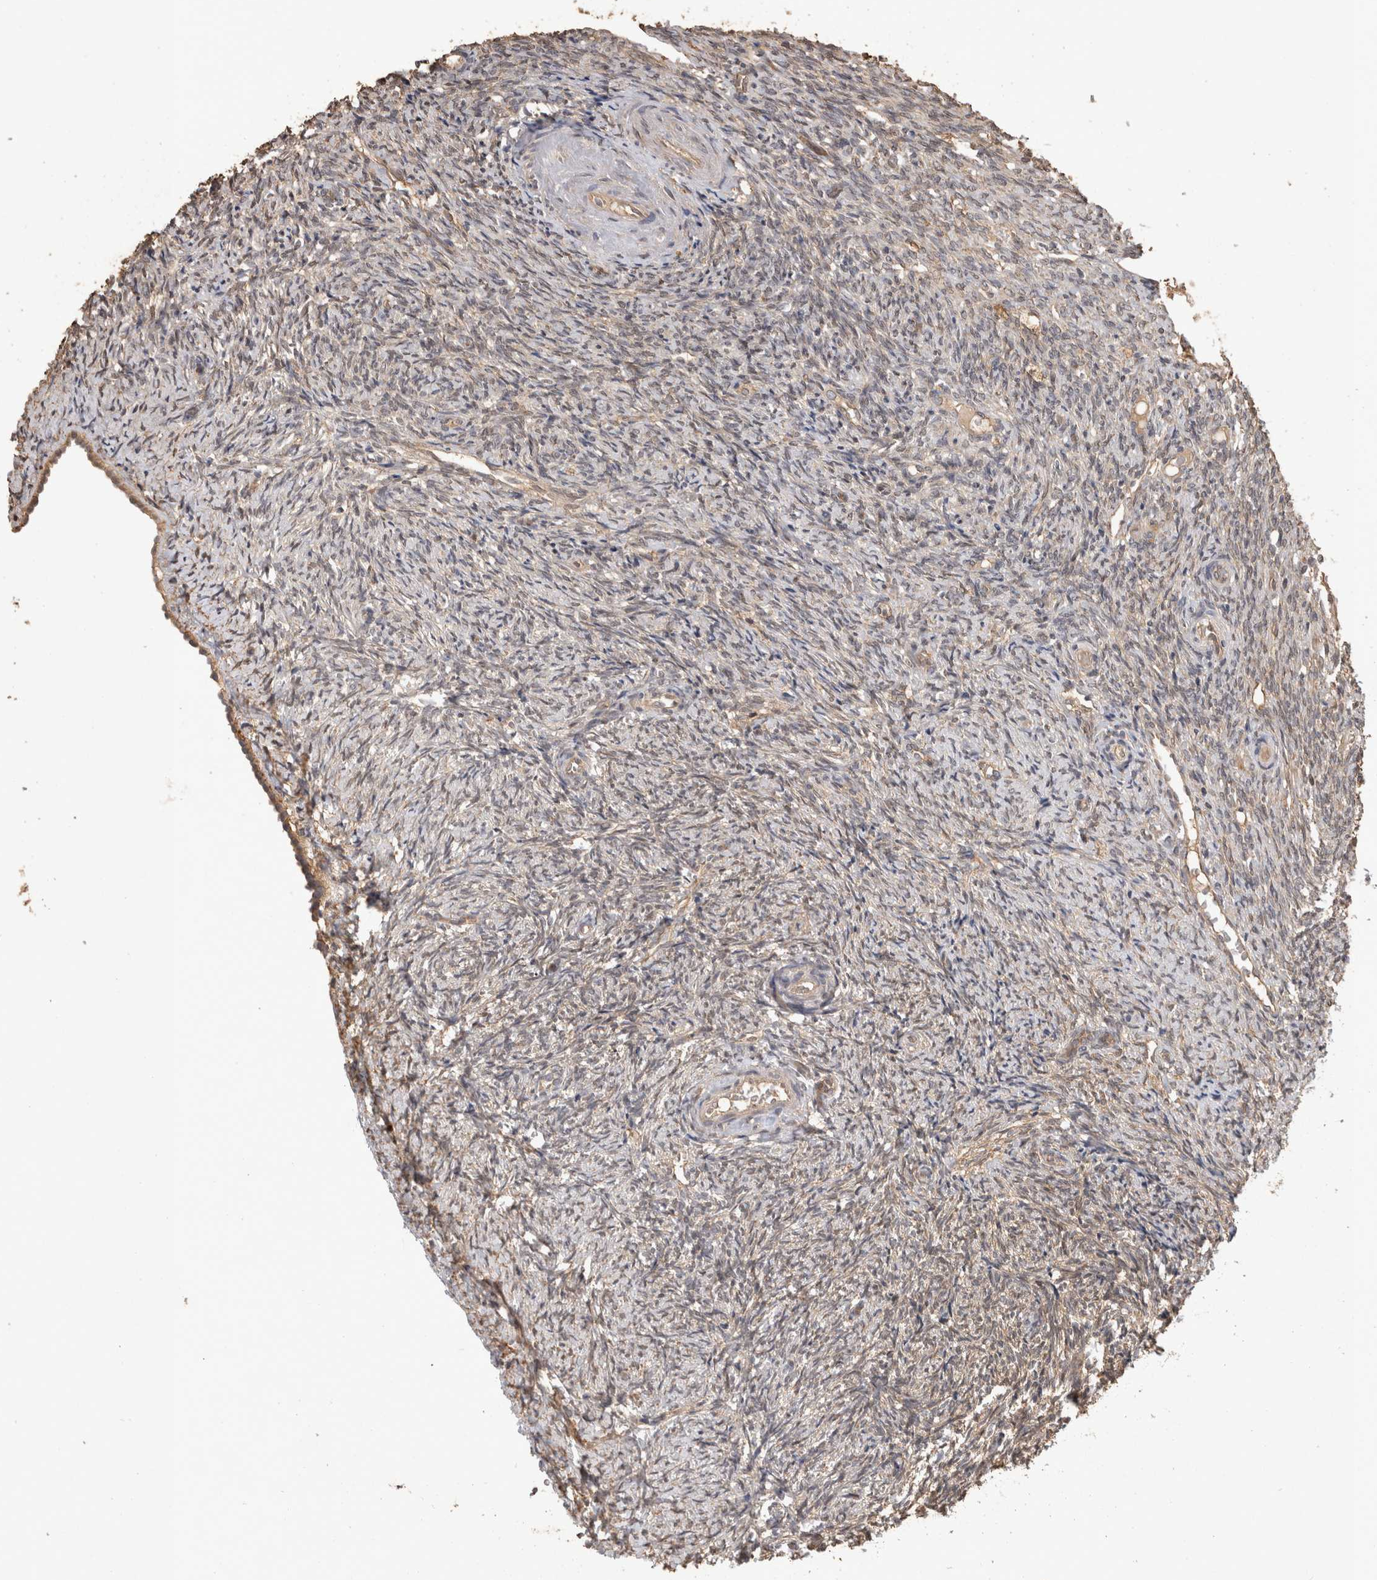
{"staining": {"intensity": "moderate", "quantity": ">75%", "location": "cytoplasmic/membranous"}, "tissue": "ovary", "cell_type": "Follicle cells", "image_type": "normal", "snomed": [{"axis": "morphology", "description": "Normal tissue, NOS"}, {"axis": "topography", "description": "Ovary"}], "caption": "A brown stain highlights moderate cytoplasmic/membranous positivity of a protein in follicle cells of normal ovary.", "gene": "RHPN1", "patient": {"sex": "female", "age": 41}}